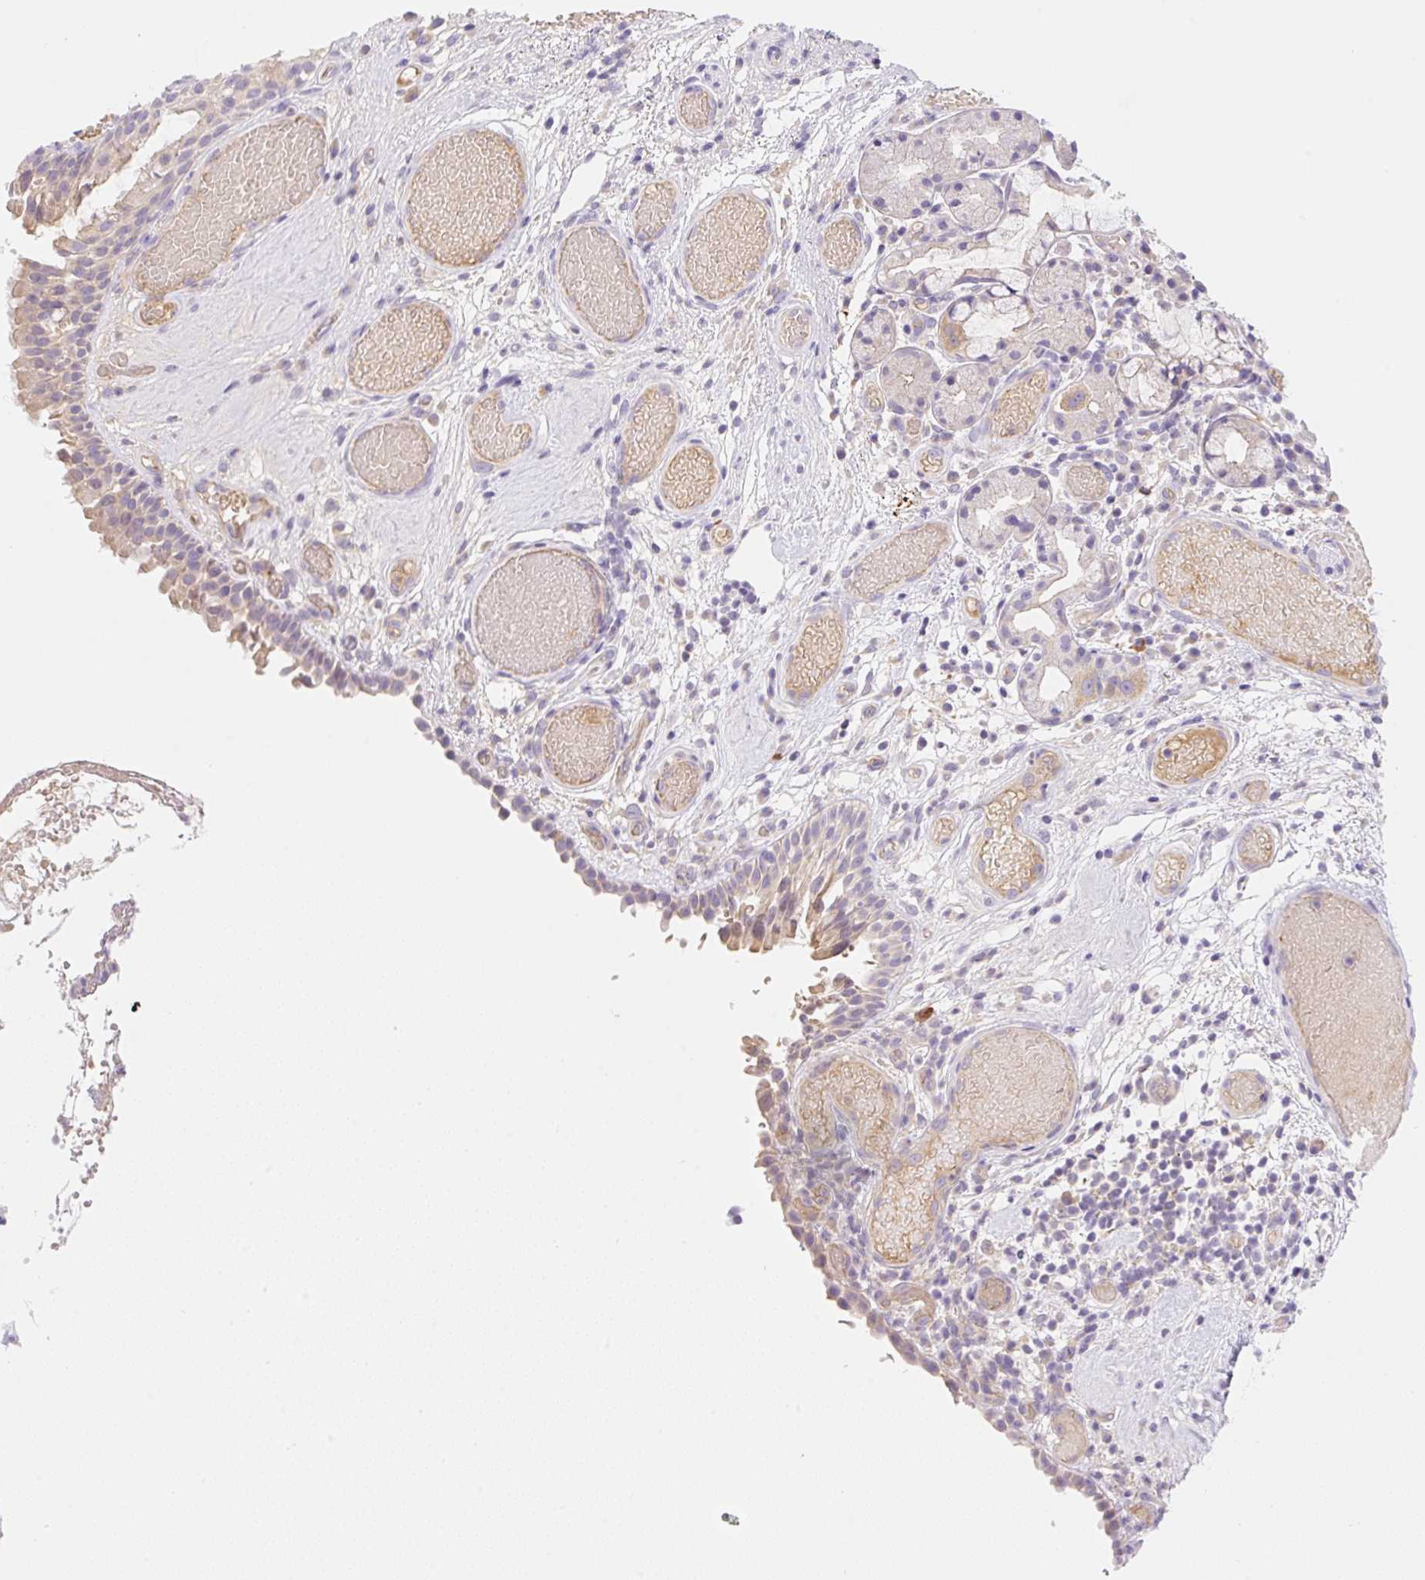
{"staining": {"intensity": "weak", "quantity": "25%-75%", "location": "cytoplasmic/membranous"}, "tissue": "nasopharynx", "cell_type": "Respiratory epithelial cells", "image_type": "normal", "snomed": [{"axis": "morphology", "description": "Normal tissue, NOS"}, {"axis": "morphology", "description": "Inflammation, NOS"}, {"axis": "topography", "description": "Nasopharynx"}], "caption": "This image shows immunohistochemistry (IHC) staining of unremarkable nasopharynx, with low weak cytoplasmic/membranous positivity in about 25%-75% of respiratory epithelial cells.", "gene": "DENND5A", "patient": {"sex": "male", "age": 54}}